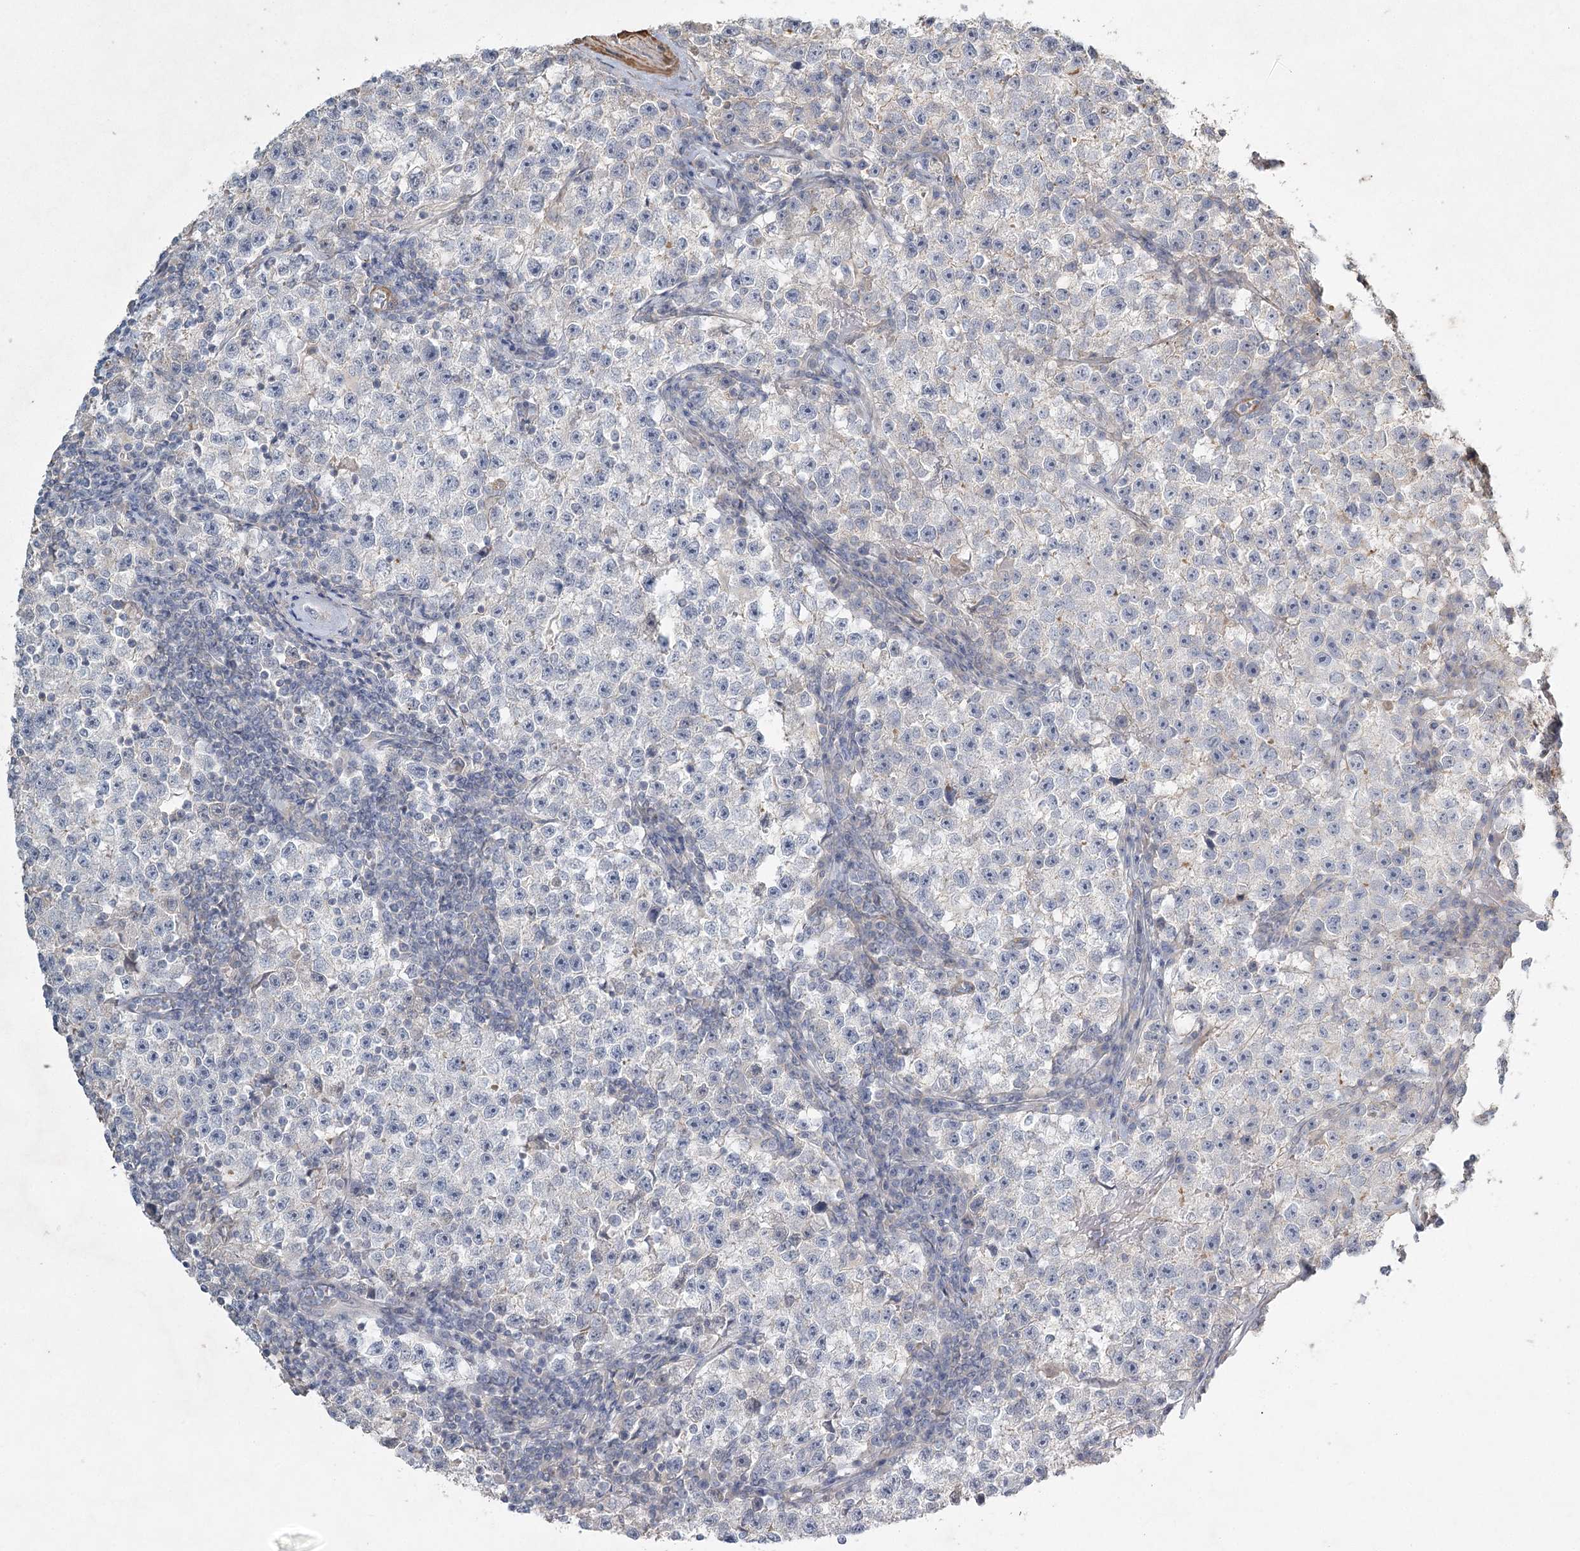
{"staining": {"intensity": "negative", "quantity": "none", "location": "none"}, "tissue": "testis cancer", "cell_type": "Tumor cells", "image_type": "cancer", "snomed": [{"axis": "morphology", "description": "Seminoma, NOS"}, {"axis": "topography", "description": "Testis"}], "caption": "DAB (3,3'-diaminobenzidine) immunohistochemical staining of human testis cancer shows no significant expression in tumor cells.", "gene": "INPP4B", "patient": {"sex": "male", "age": 22}}